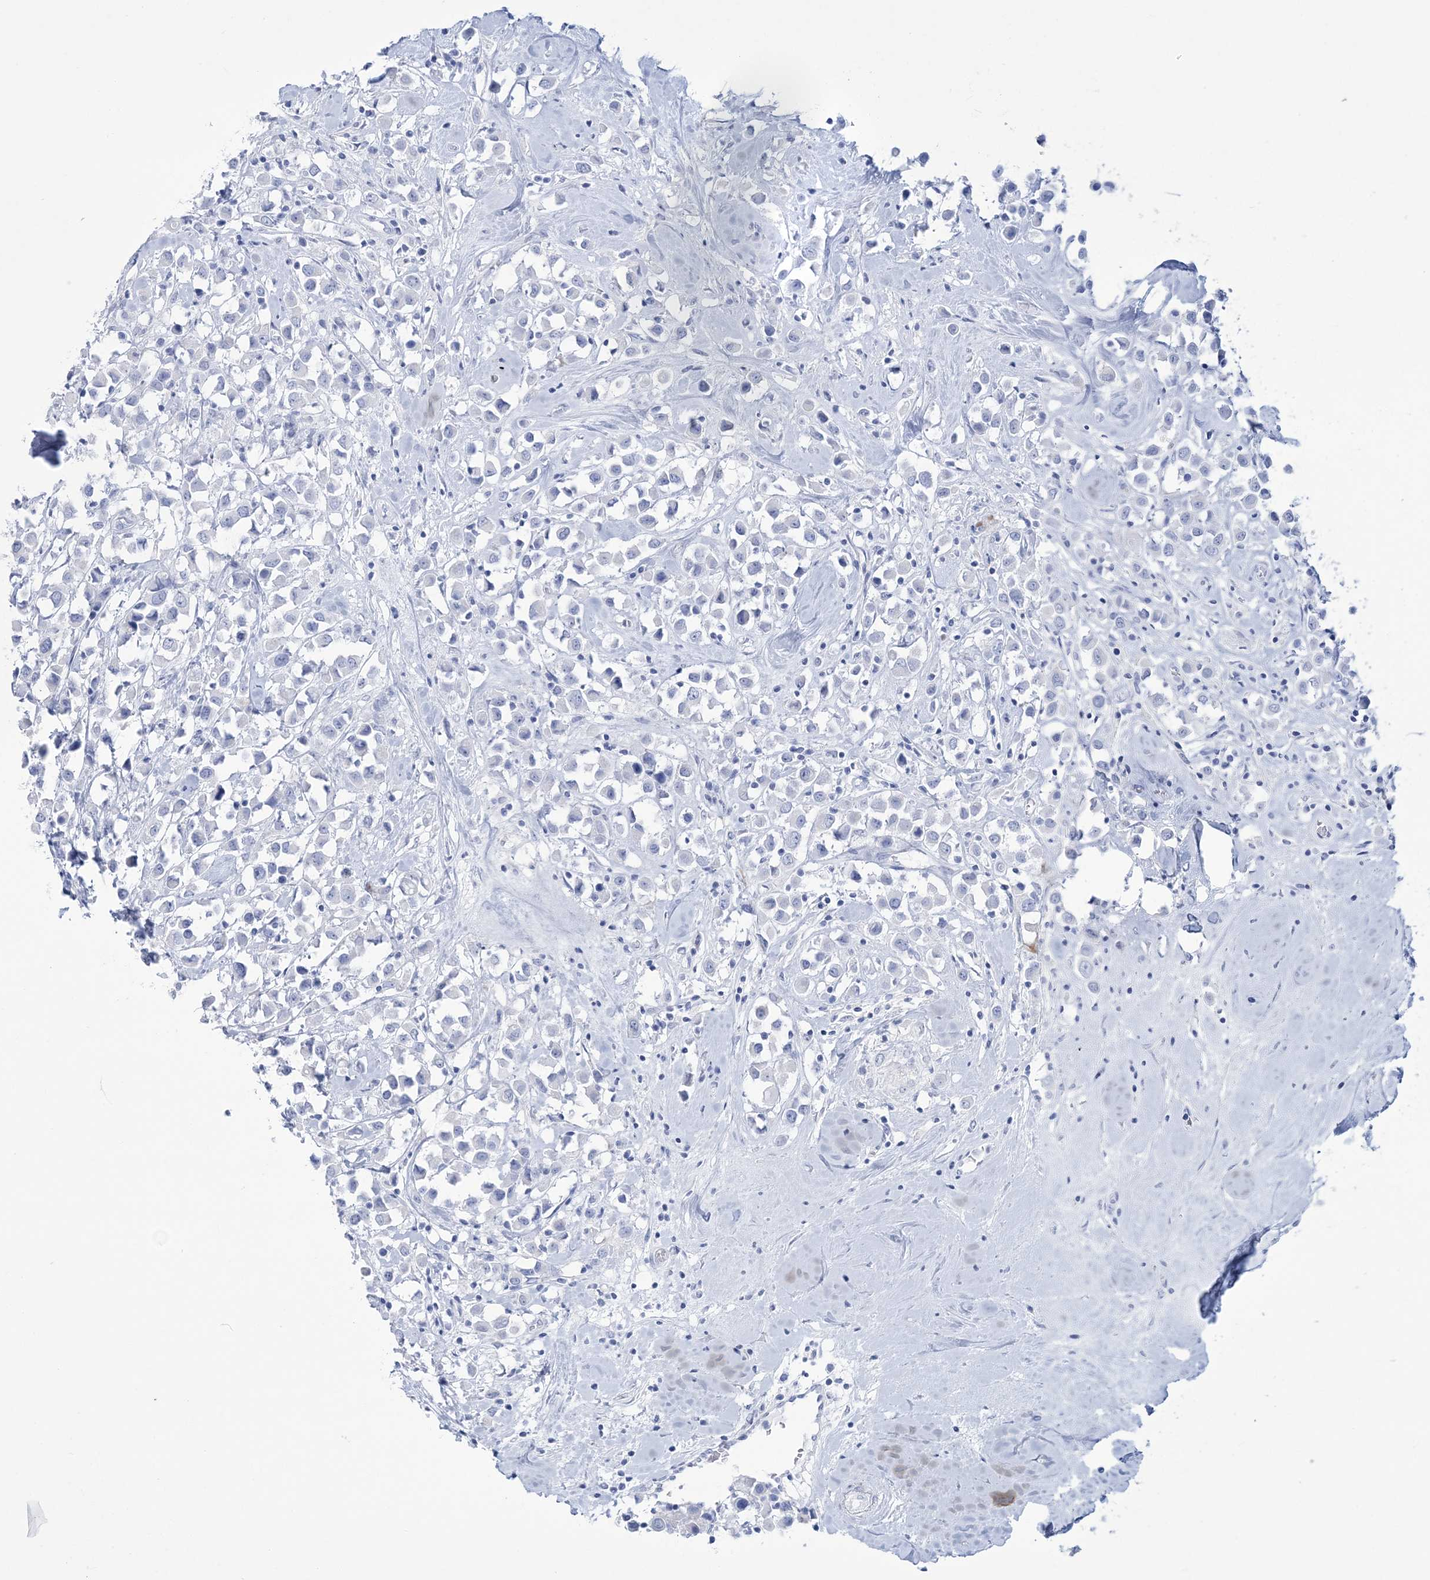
{"staining": {"intensity": "negative", "quantity": "none", "location": "none"}, "tissue": "breast cancer", "cell_type": "Tumor cells", "image_type": "cancer", "snomed": [{"axis": "morphology", "description": "Duct carcinoma"}, {"axis": "topography", "description": "Breast"}], "caption": "Immunohistochemical staining of human breast infiltrating ductal carcinoma demonstrates no significant staining in tumor cells.", "gene": "RBP2", "patient": {"sex": "female", "age": 61}}